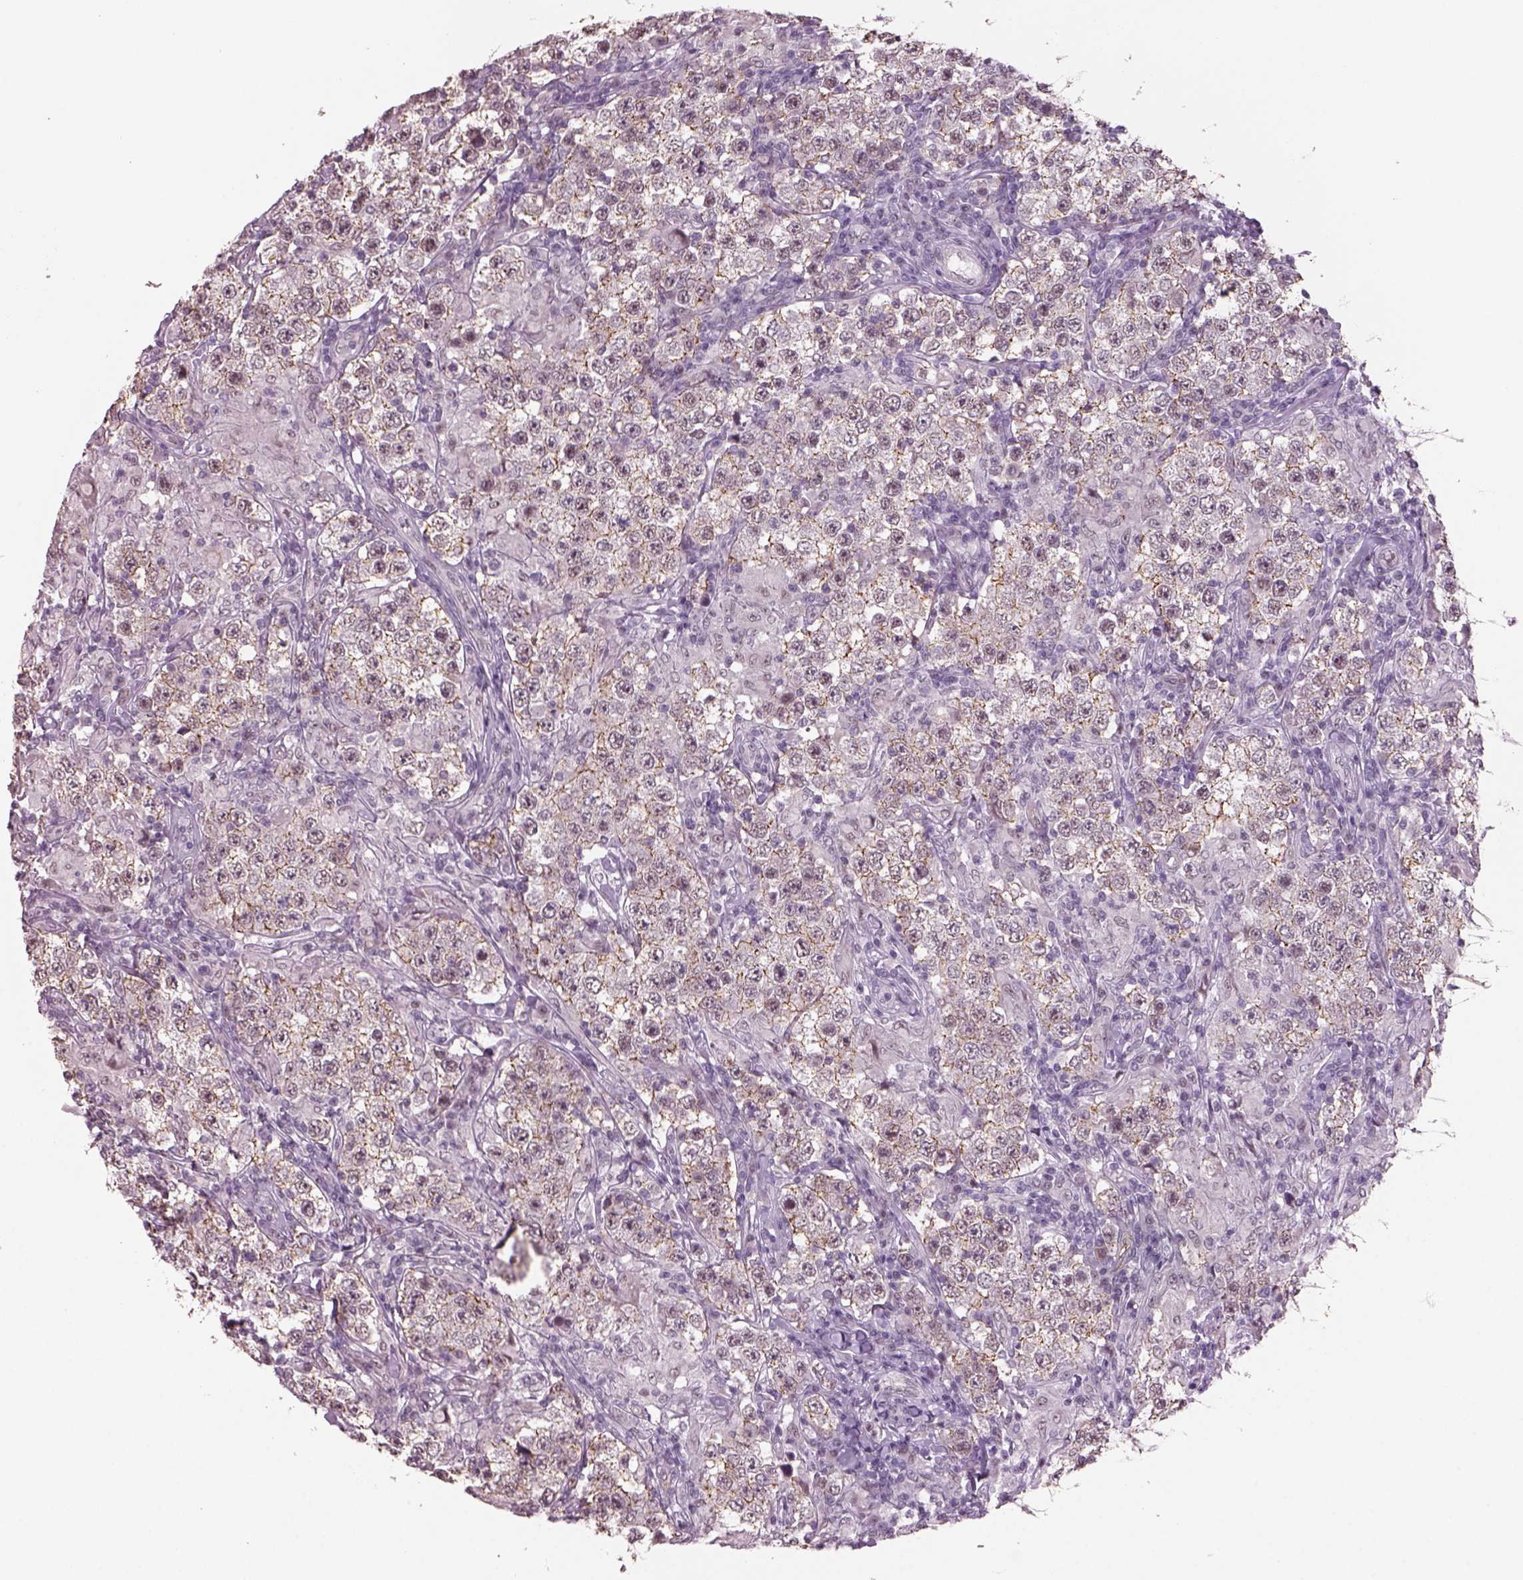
{"staining": {"intensity": "negative", "quantity": "none", "location": "none"}, "tissue": "testis cancer", "cell_type": "Tumor cells", "image_type": "cancer", "snomed": [{"axis": "morphology", "description": "Seminoma, NOS"}, {"axis": "morphology", "description": "Carcinoma, Embryonal, NOS"}, {"axis": "topography", "description": "Testis"}], "caption": "Tumor cells show no significant expression in embryonal carcinoma (testis).", "gene": "NAT8", "patient": {"sex": "male", "age": 41}}